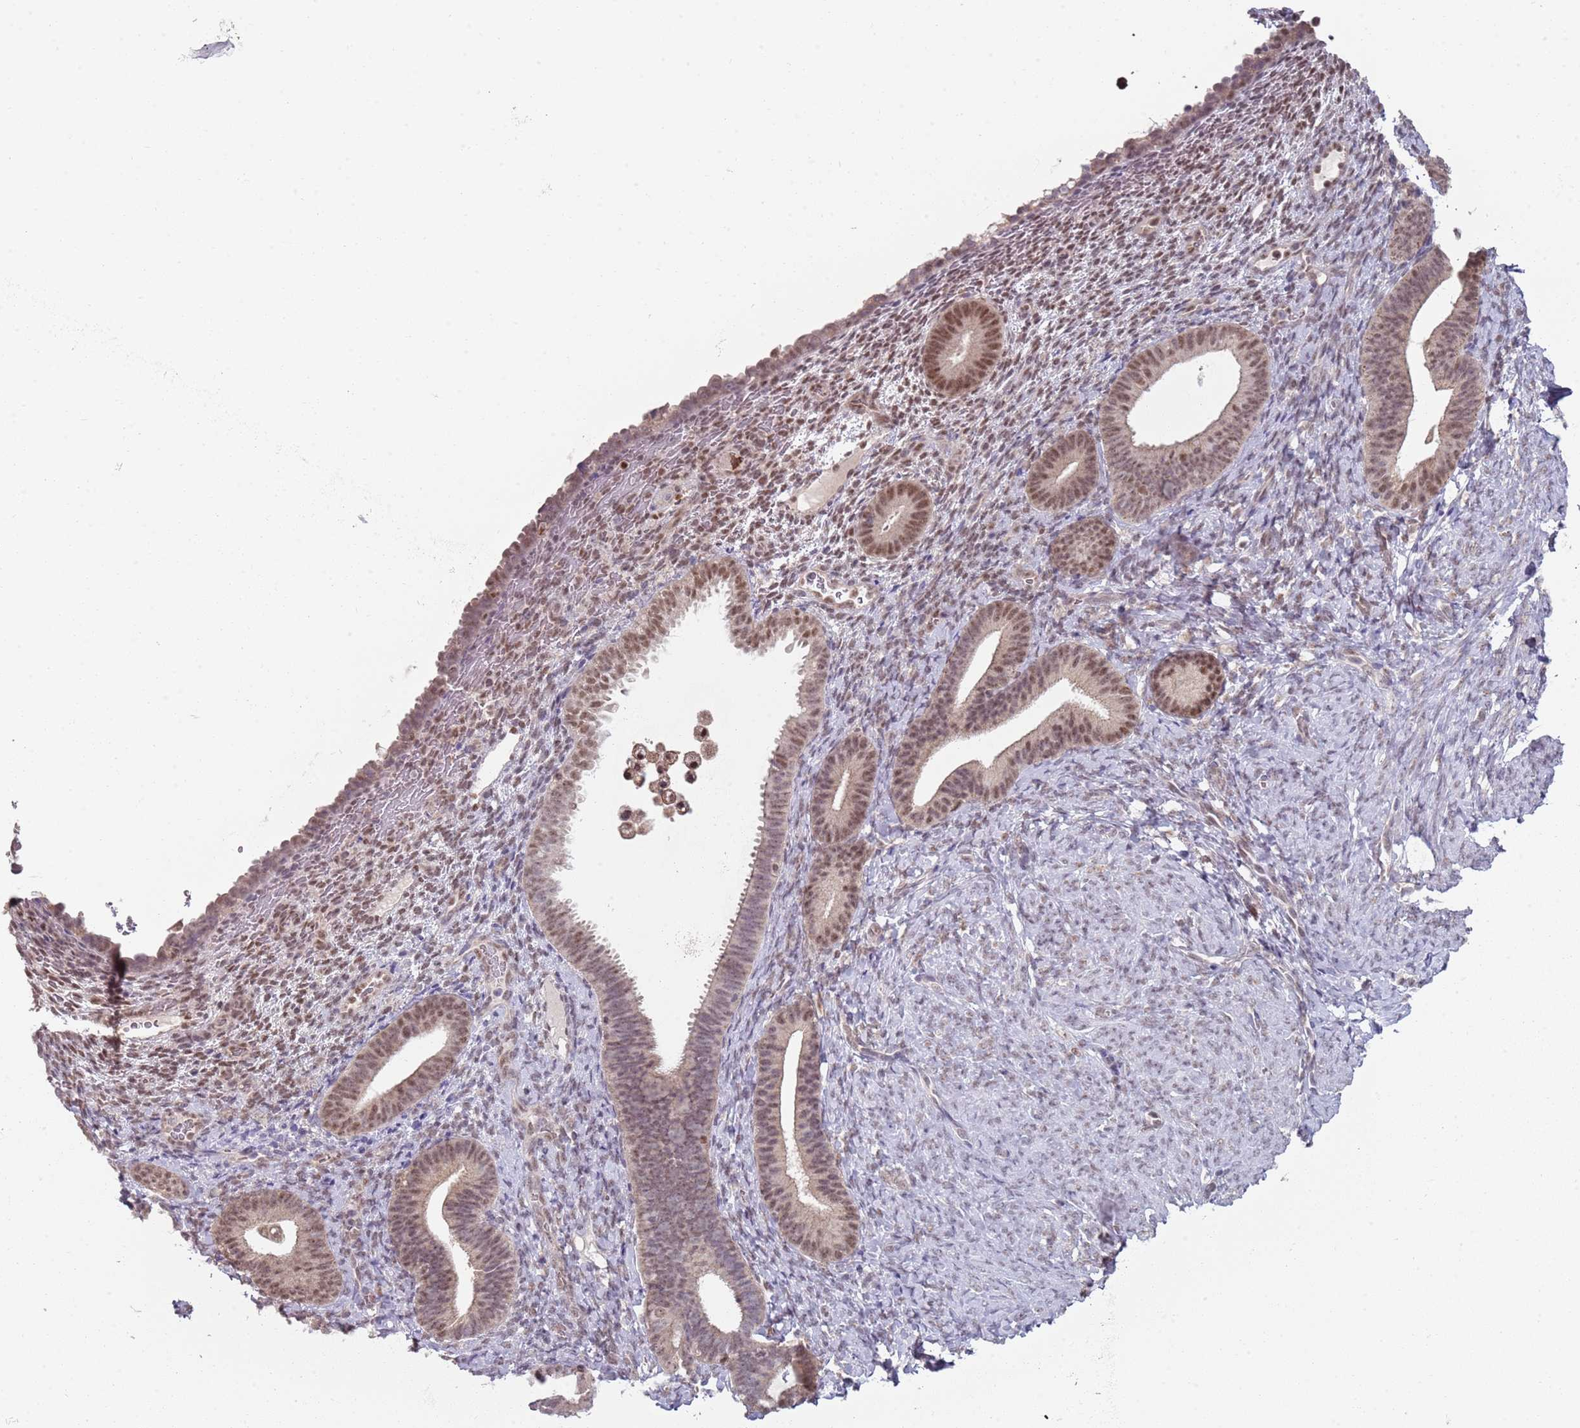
{"staining": {"intensity": "negative", "quantity": "none", "location": "none"}, "tissue": "endometrium", "cell_type": "Cells in endometrial stroma", "image_type": "normal", "snomed": [{"axis": "morphology", "description": "Normal tissue, NOS"}, {"axis": "topography", "description": "Endometrium"}], "caption": "Protein analysis of unremarkable endometrium exhibits no significant staining in cells in endometrial stroma.", "gene": "SMARCAL1", "patient": {"sex": "female", "age": 65}}